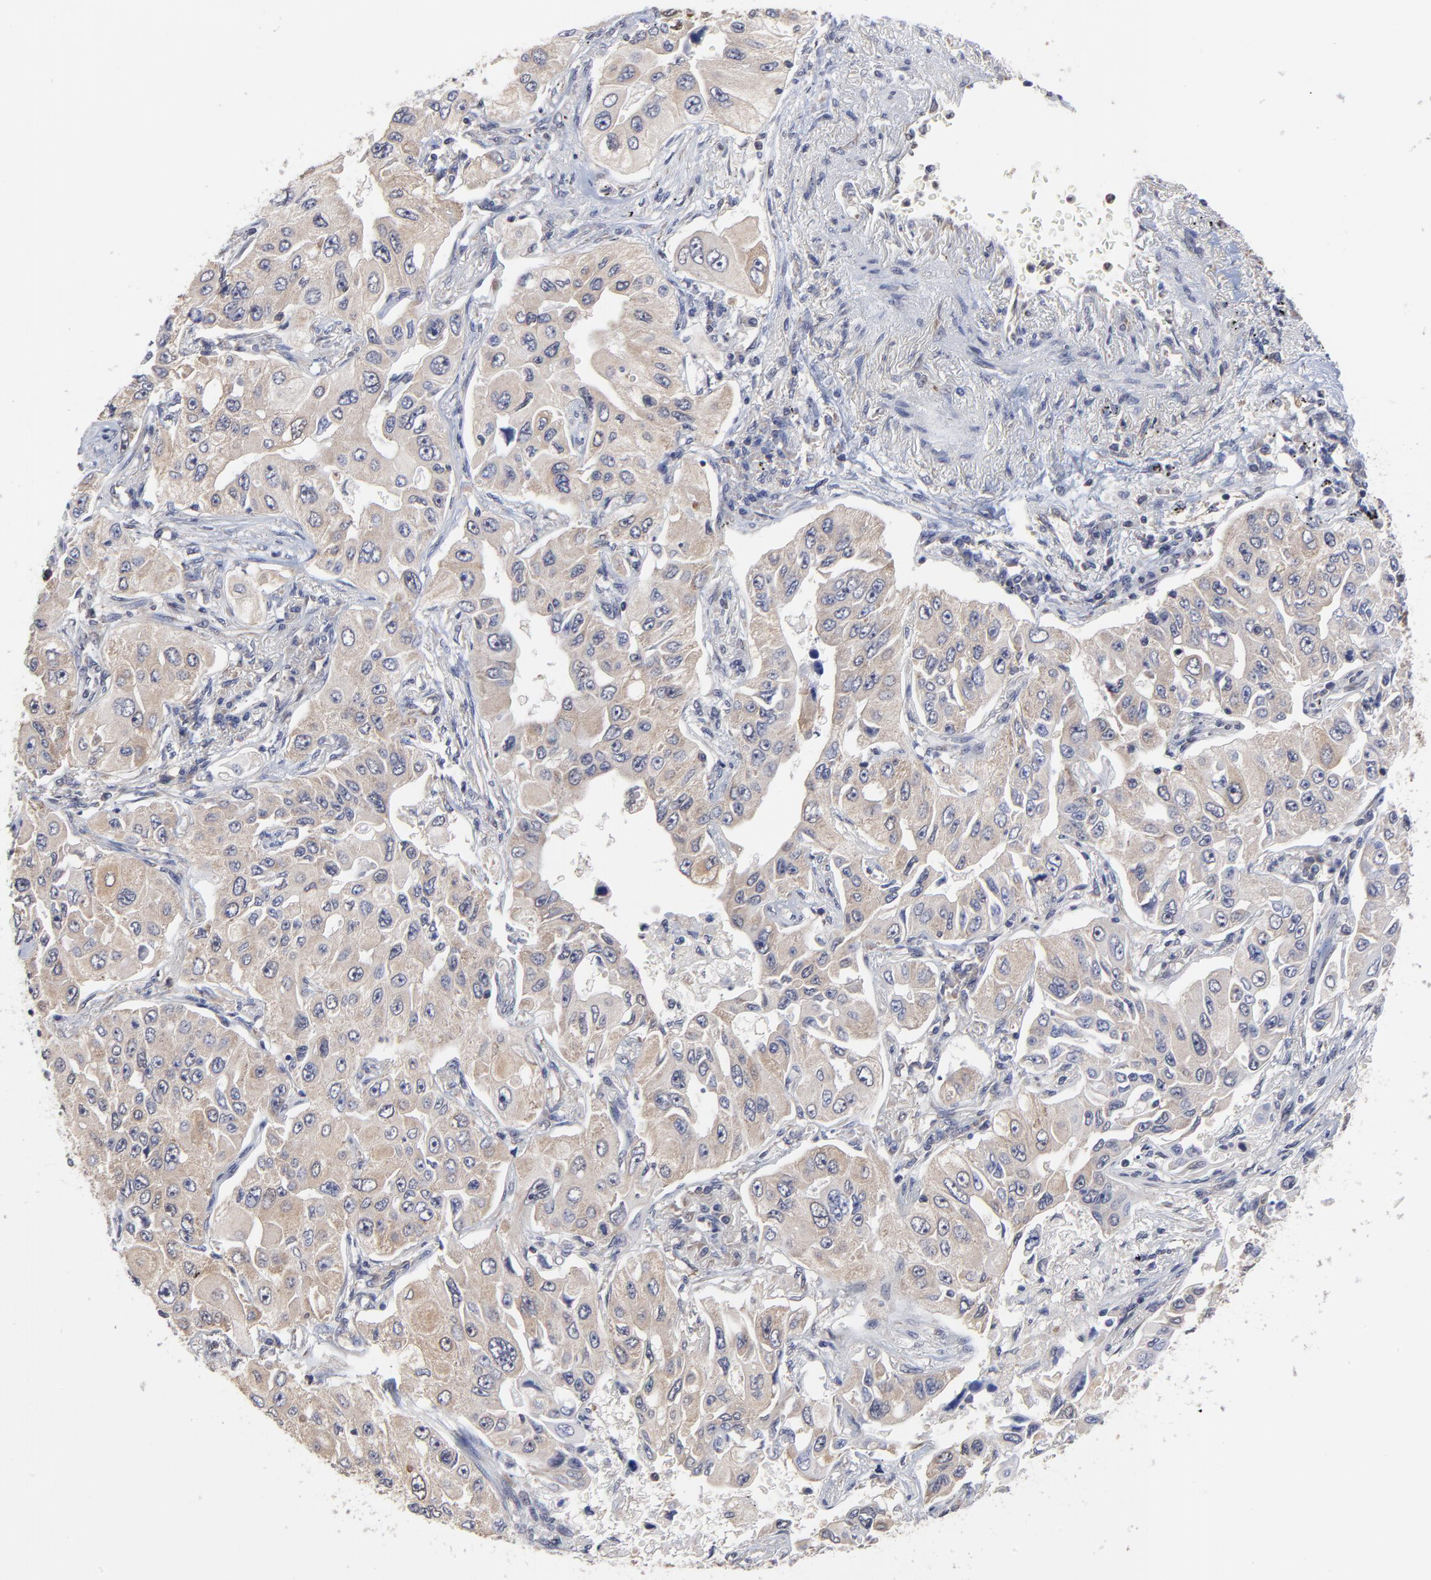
{"staining": {"intensity": "weak", "quantity": ">75%", "location": "cytoplasmic/membranous"}, "tissue": "lung cancer", "cell_type": "Tumor cells", "image_type": "cancer", "snomed": [{"axis": "morphology", "description": "Adenocarcinoma, NOS"}, {"axis": "topography", "description": "Lung"}], "caption": "Lung cancer stained for a protein (brown) displays weak cytoplasmic/membranous positive positivity in approximately >75% of tumor cells.", "gene": "CCT2", "patient": {"sex": "male", "age": 84}}